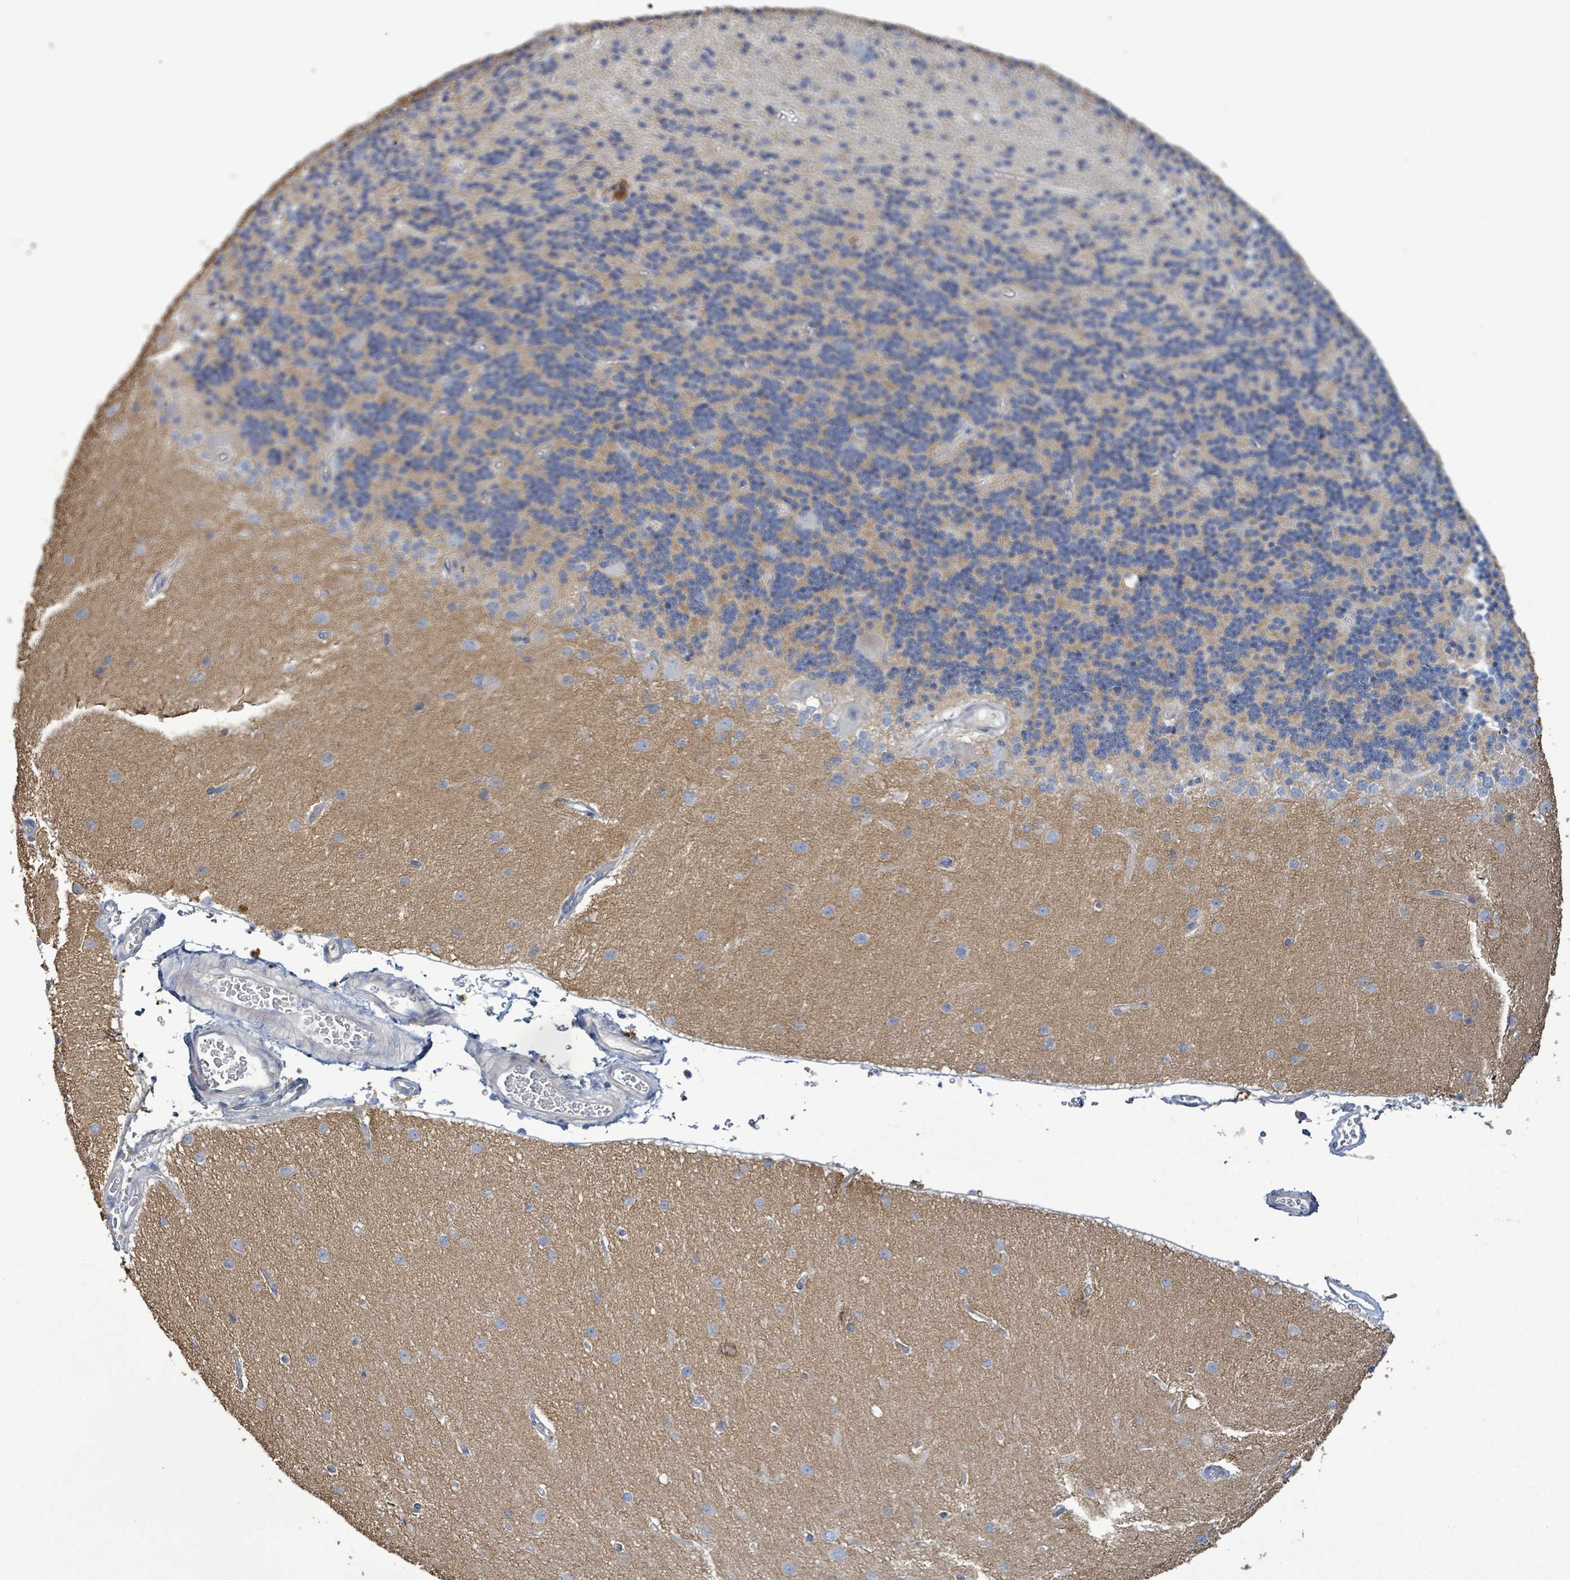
{"staining": {"intensity": "moderate", "quantity": "25%-75%", "location": "cytoplasmic/membranous"}, "tissue": "cerebellum", "cell_type": "Cells in granular layer", "image_type": "normal", "snomed": [{"axis": "morphology", "description": "Normal tissue, NOS"}, {"axis": "topography", "description": "Cerebellum"}], "caption": "Protein expression analysis of benign human cerebellum reveals moderate cytoplasmic/membranous positivity in approximately 25%-75% of cells in granular layer.", "gene": "HRAS", "patient": {"sex": "female", "age": 29}}